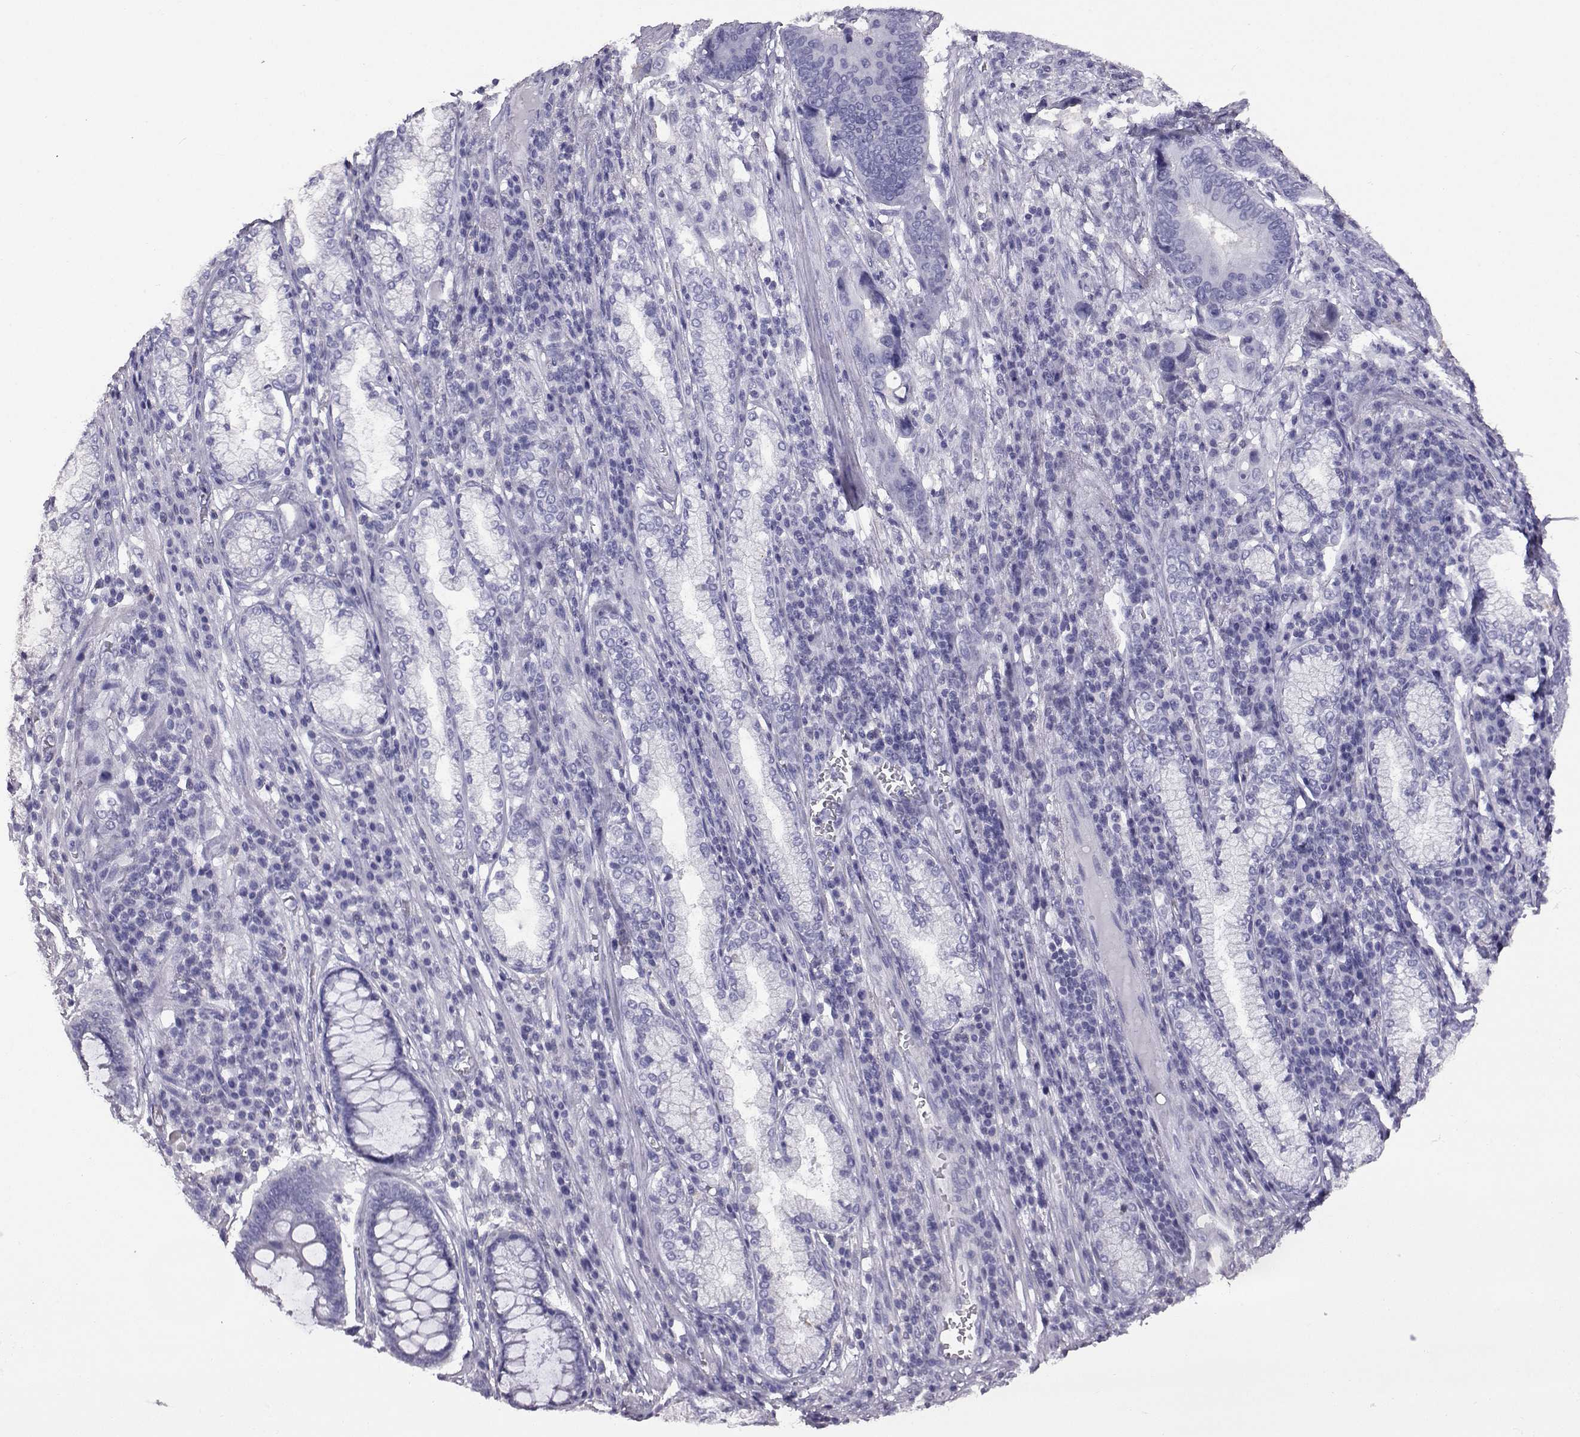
{"staining": {"intensity": "negative", "quantity": "none", "location": "none"}, "tissue": "stomach cancer", "cell_type": "Tumor cells", "image_type": "cancer", "snomed": [{"axis": "morphology", "description": "Adenocarcinoma, NOS"}, {"axis": "topography", "description": "Stomach"}], "caption": "Immunohistochemistry photomicrograph of neoplastic tissue: human adenocarcinoma (stomach) stained with DAB (3,3'-diaminobenzidine) shows no significant protein expression in tumor cells. The staining was performed using DAB (3,3'-diaminobenzidine) to visualize the protein expression in brown, while the nuclei were stained in blue with hematoxylin (Magnification: 20x).", "gene": "AKR1B1", "patient": {"sex": "male", "age": 84}}